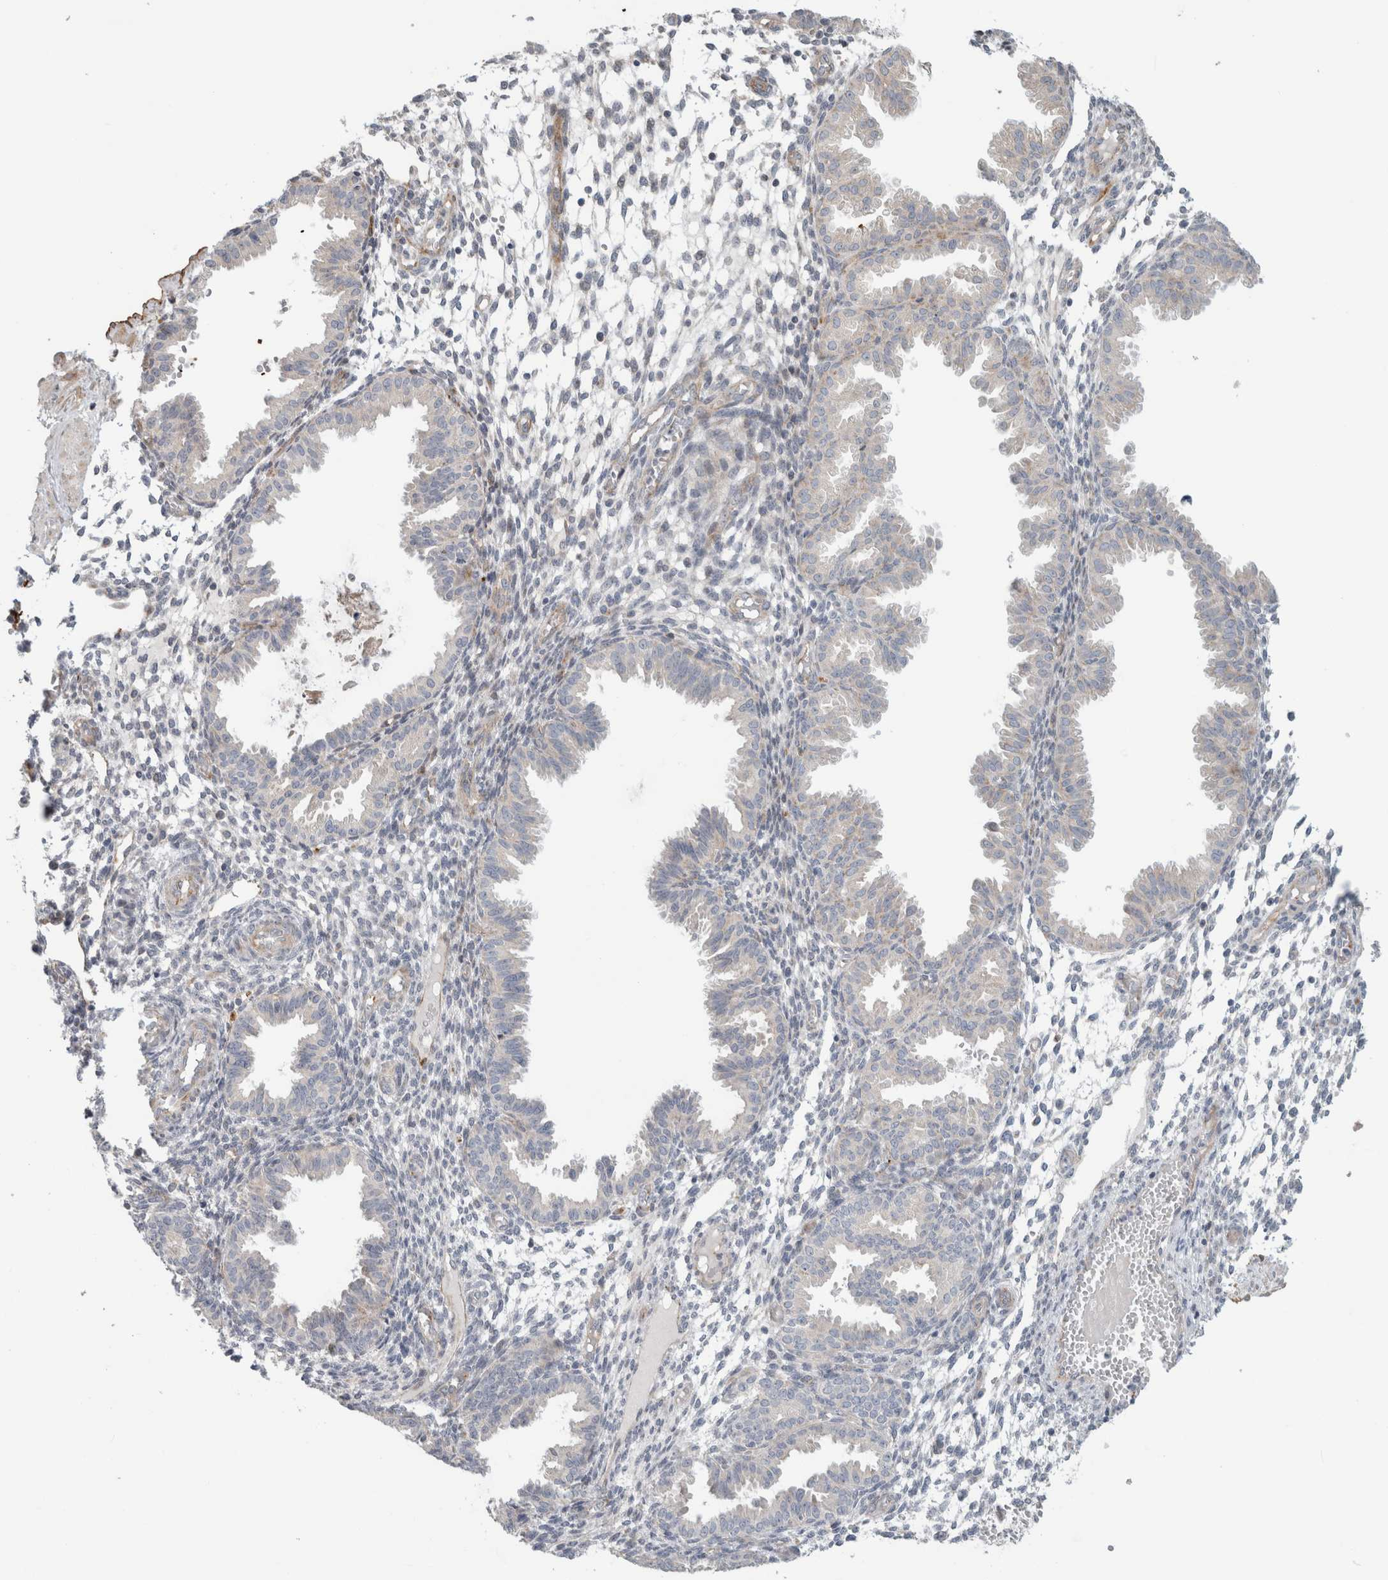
{"staining": {"intensity": "negative", "quantity": "none", "location": "none"}, "tissue": "endometrium", "cell_type": "Cells in endometrial stroma", "image_type": "normal", "snomed": [{"axis": "morphology", "description": "Normal tissue, NOS"}, {"axis": "topography", "description": "Endometrium"}], "caption": "DAB (3,3'-diaminobenzidine) immunohistochemical staining of unremarkable endometrium displays no significant staining in cells in endometrial stroma.", "gene": "KPNA5", "patient": {"sex": "female", "age": 33}}